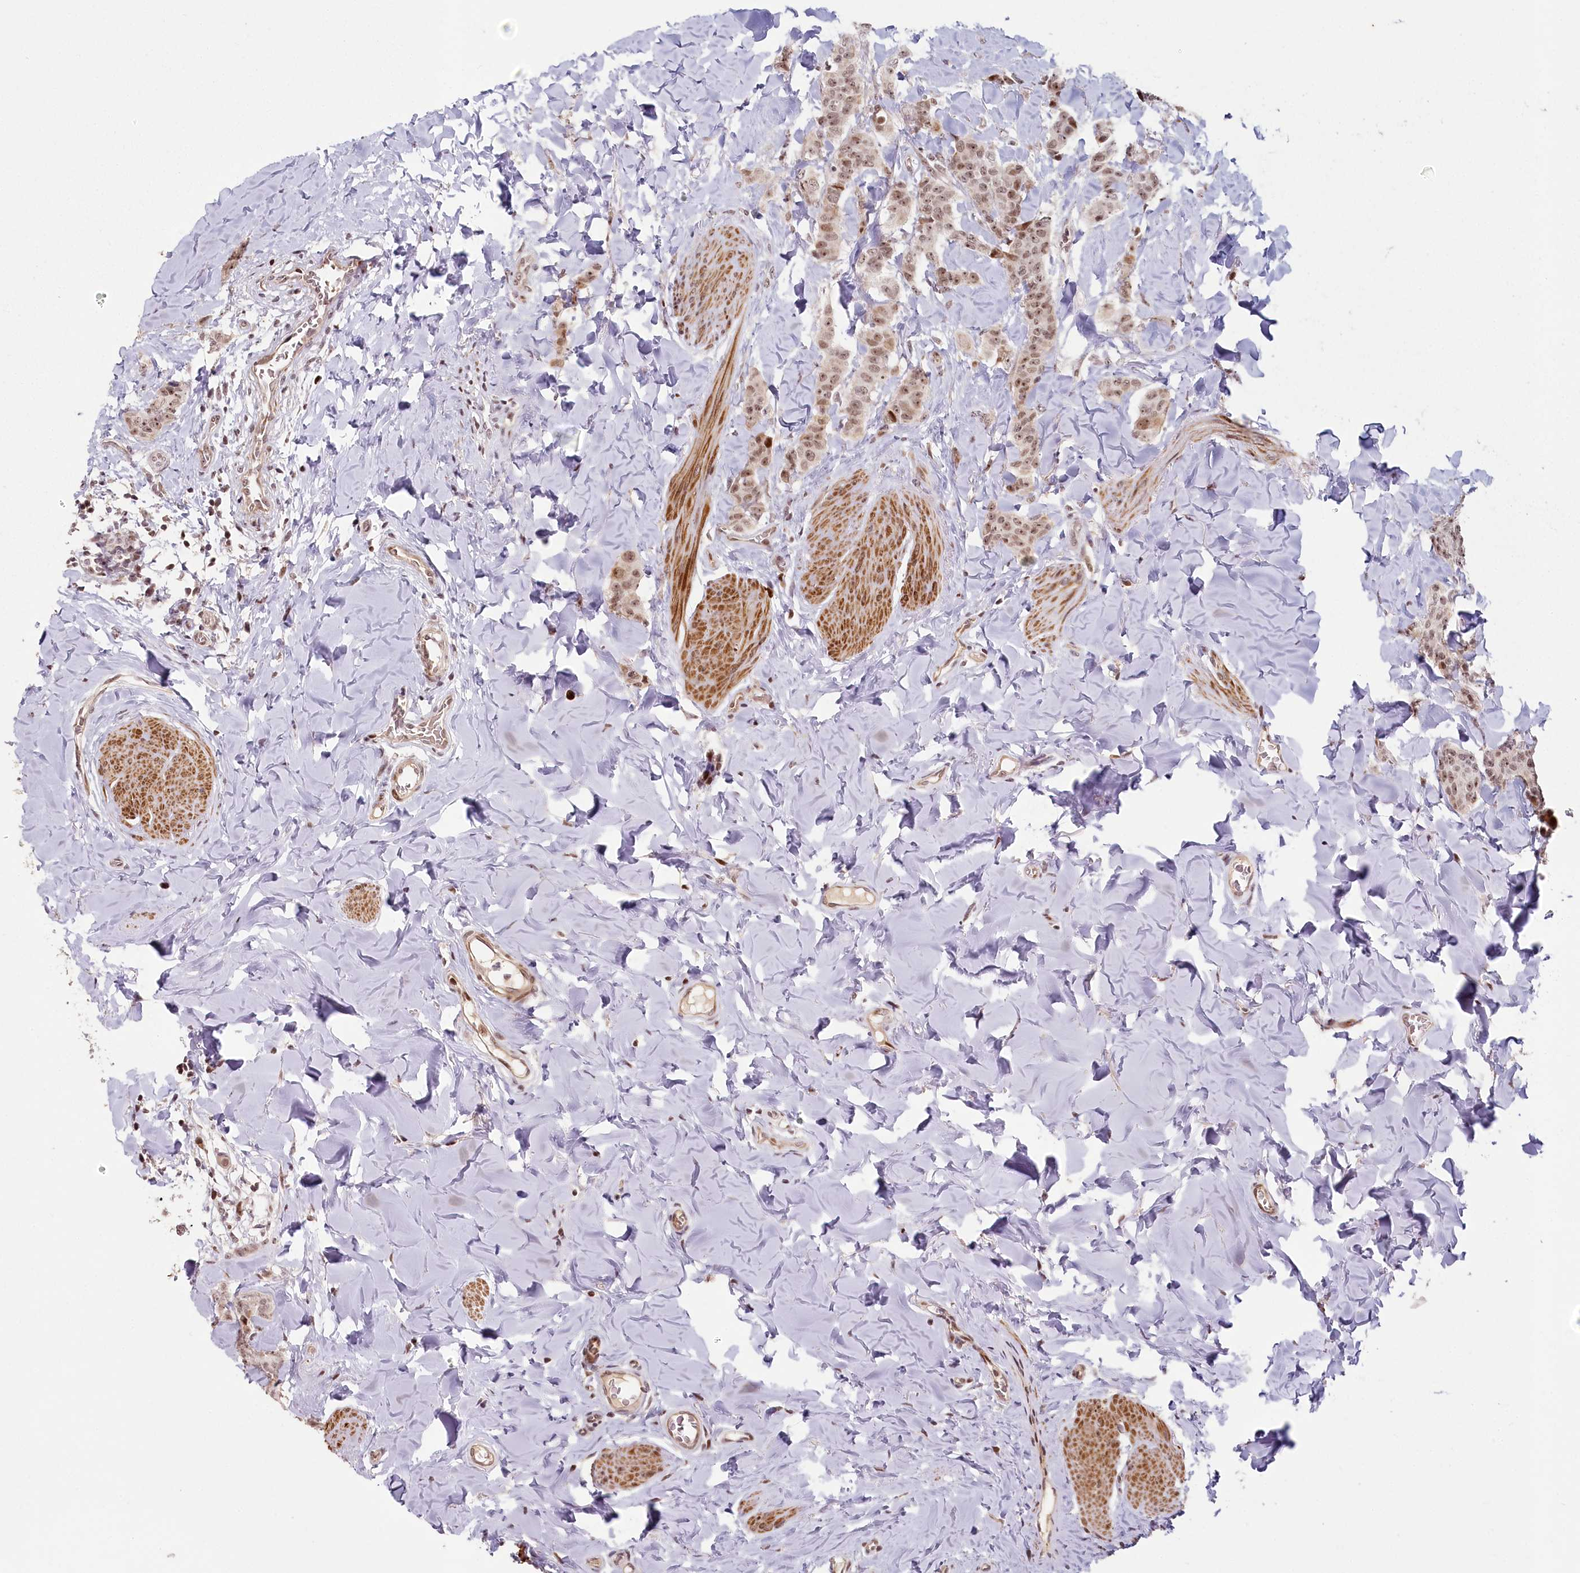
{"staining": {"intensity": "moderate", "quantity": ">75%", "location": "nuclear"}, "tissue": "breast cancer", "cell_type": "Tumor cells", "image_type": "cancer", "snomed": [{"axis": "morphology", "description": "Duct carcinoma"}, {"axis": "topography", "description": "Breast"}], "caption": "An image of breast invasive ductal carcinoma stained for a protein demonstrates moderate nuclear brown staining in tumor cells.", "gene": "FAM204A", "patient": {"sex": "female", "age": 40}}